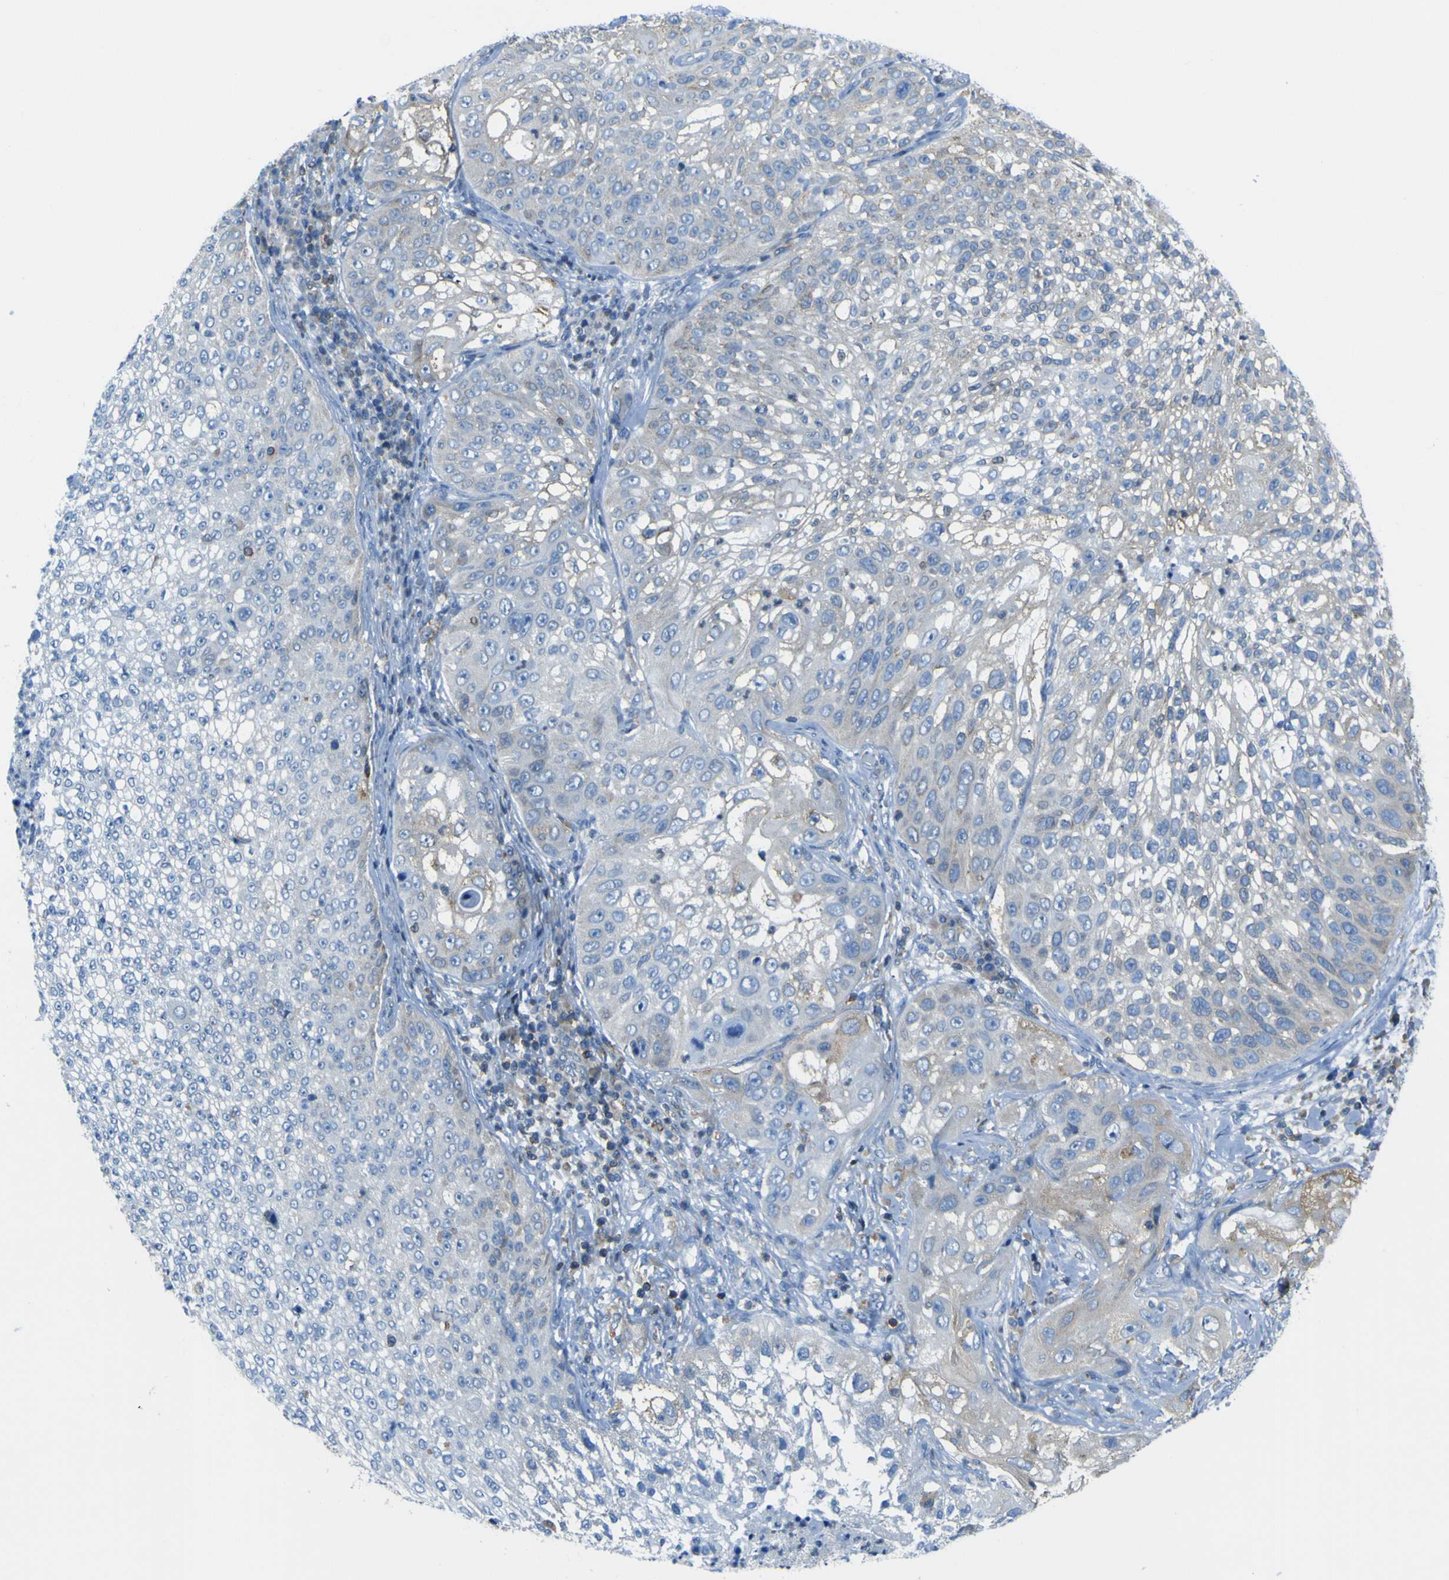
{"staining": {"intensity": "moderate", "quantity": "<25%", "location": "cytoplasmic/membranous"}, "tissue": "lung cancer", "cell_type": "Tumor cells", "image_type": "cancer", "snomed": [{"axis": "morphology", "description": "Inflammation, NOS"}, {"axis": "morphology", "description": "Squamous cell carcinoma, NOS"}, {"axis": "topography", "description": "Lymph node"}, {"axis": "topography", "description": "Soft tissue"}, {"axis": "topography", "description": "Lung"}], "caption": "This micrograph exhibits IHC staining of lung cancer, with low moderate cytoplasmic/membranous expression in about <25% of tumor cells.", "gene": "STIM1", "patient": {"sex": "male", "age": 66}}